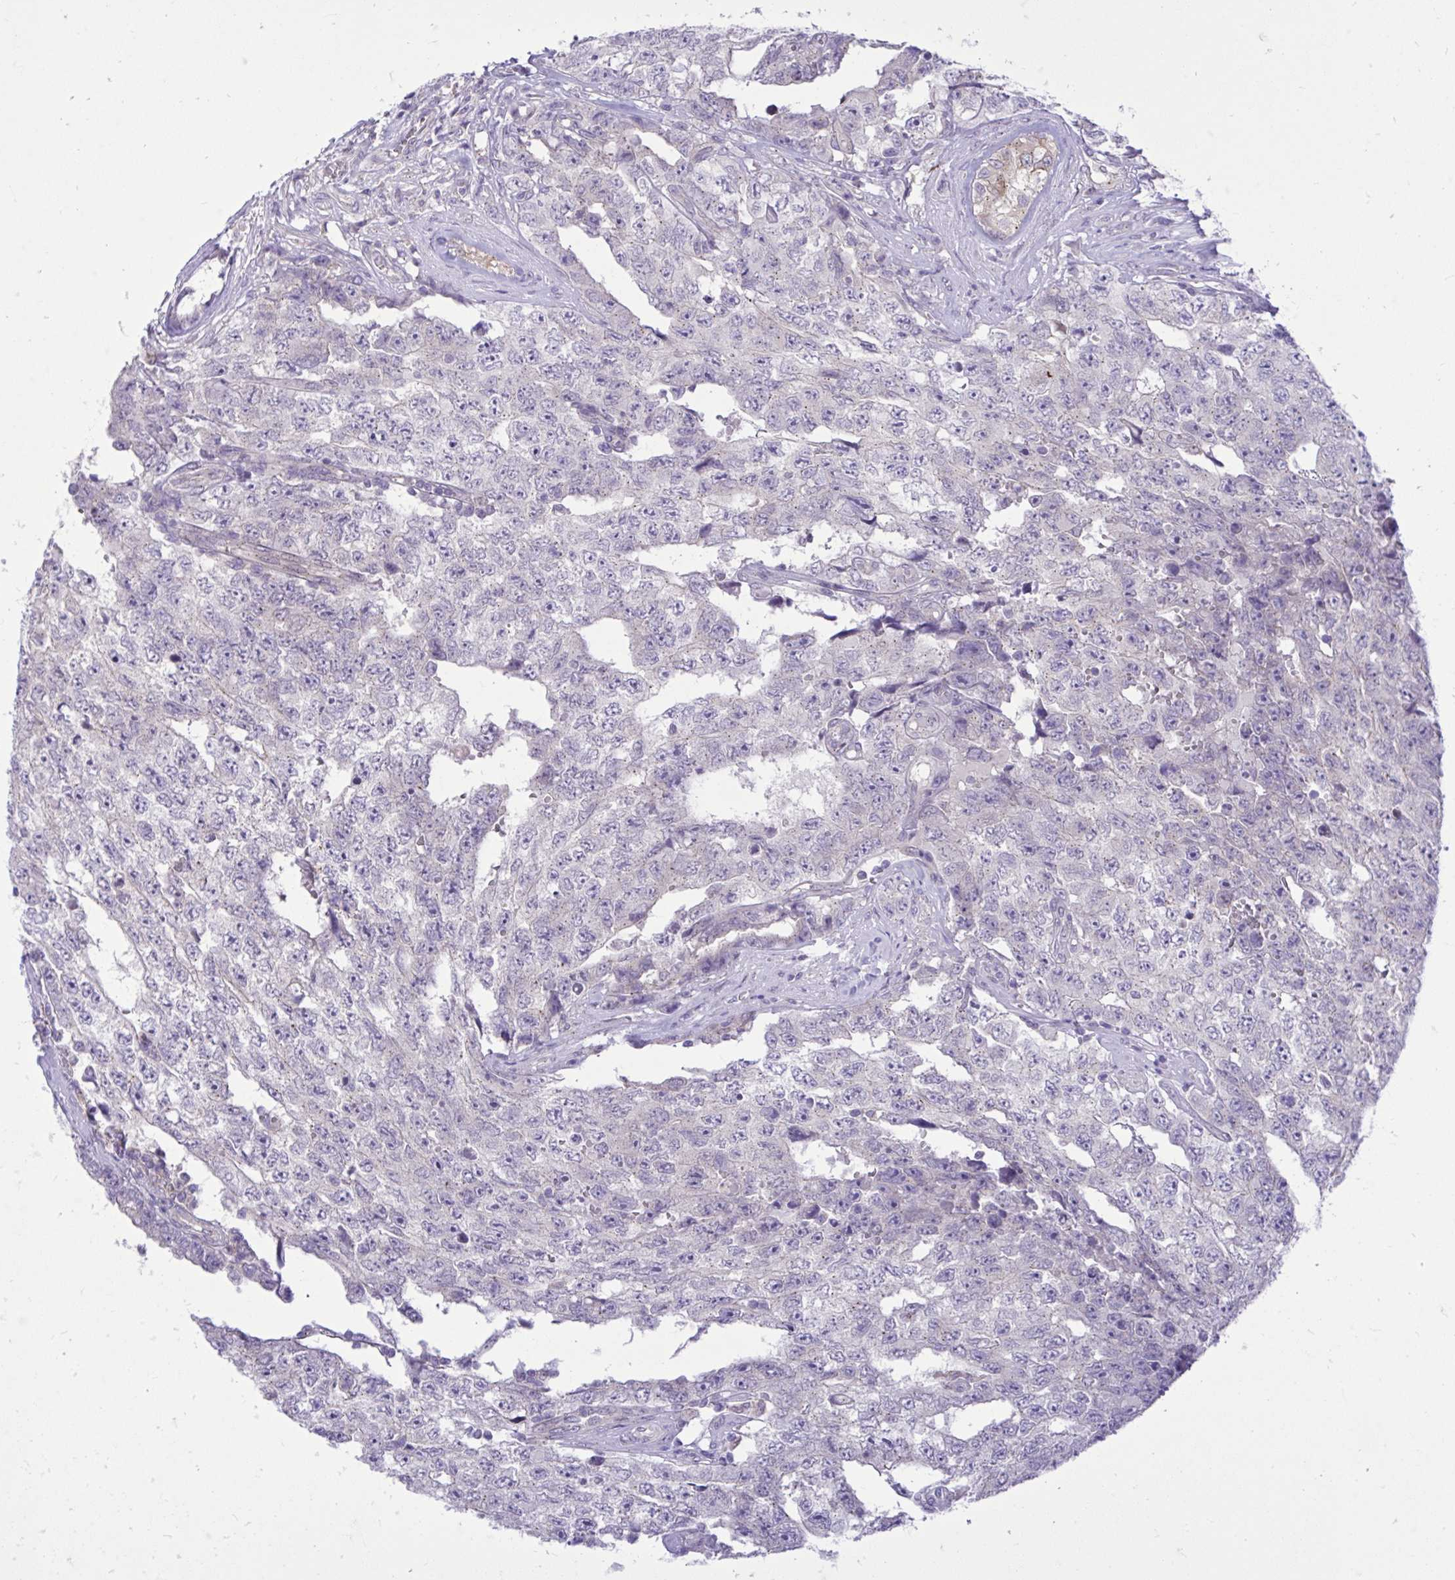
{"staining": {"intensity": "negative", "quantity": "none", "location": "none"}, "tissue": "testis cancer", "cell_type": "Tumor cells", "image_type": "cancer", "snomed": [{"axis": "morphology", "description": "Normal tissue, NOS"}, {"axis": "morphology", "description": "Carcinoma, Embryonal, NOS"}, {"axis": "topography", "description": "Testis"}, {"axis": "topography", "description": "Epididymis"}], "caption": "Immunohistochemistry of testis cancer (embryonal carcinoma) demonstrates no expression in tumor cells.", "gene": "CEACAM18", "patient": {"sex": "male", "age": 25}}